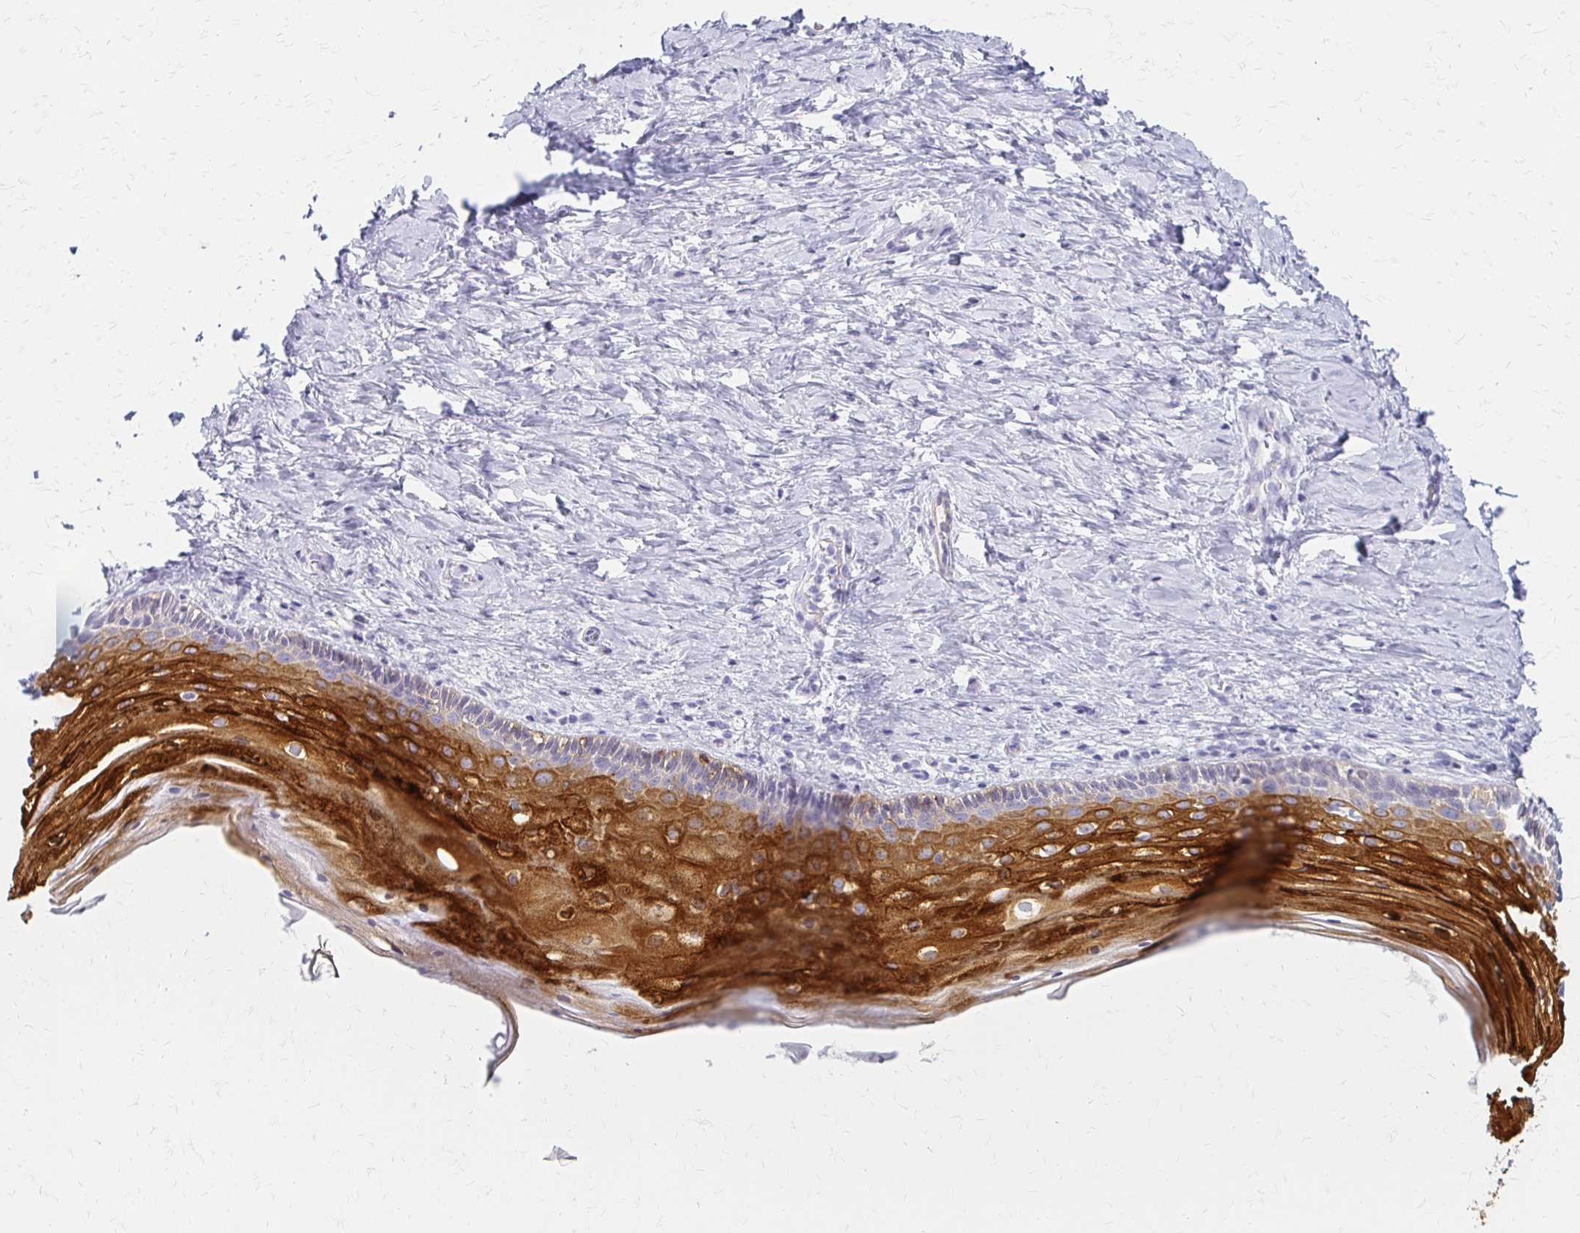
{"staining": {"intensity": "strong", "quantity": "25%-75%", "location": "cytoplasmic/membranous"}, "tissue": "vagina", "cell_type": "Squamous epithelial cells", "image_type": "normal", "snomed": [{"axis": "morphology", "description": "Normal tissue, NOS"}, {"axis": "topography", "description": "Vagina"}], "caption": "Vagina stained with IHC reveals strong cytoplasmic/membranous positivity in approximately 25%-75% of squamous epithelial cells. (Stains: DAB (3,3'-diaminobenzidine) in brown, nuclei in blue, Microscopy: brightfield microscopy at high magnification).", "gene": "IVL", "patient": {"sex": "female", "age": 45}}